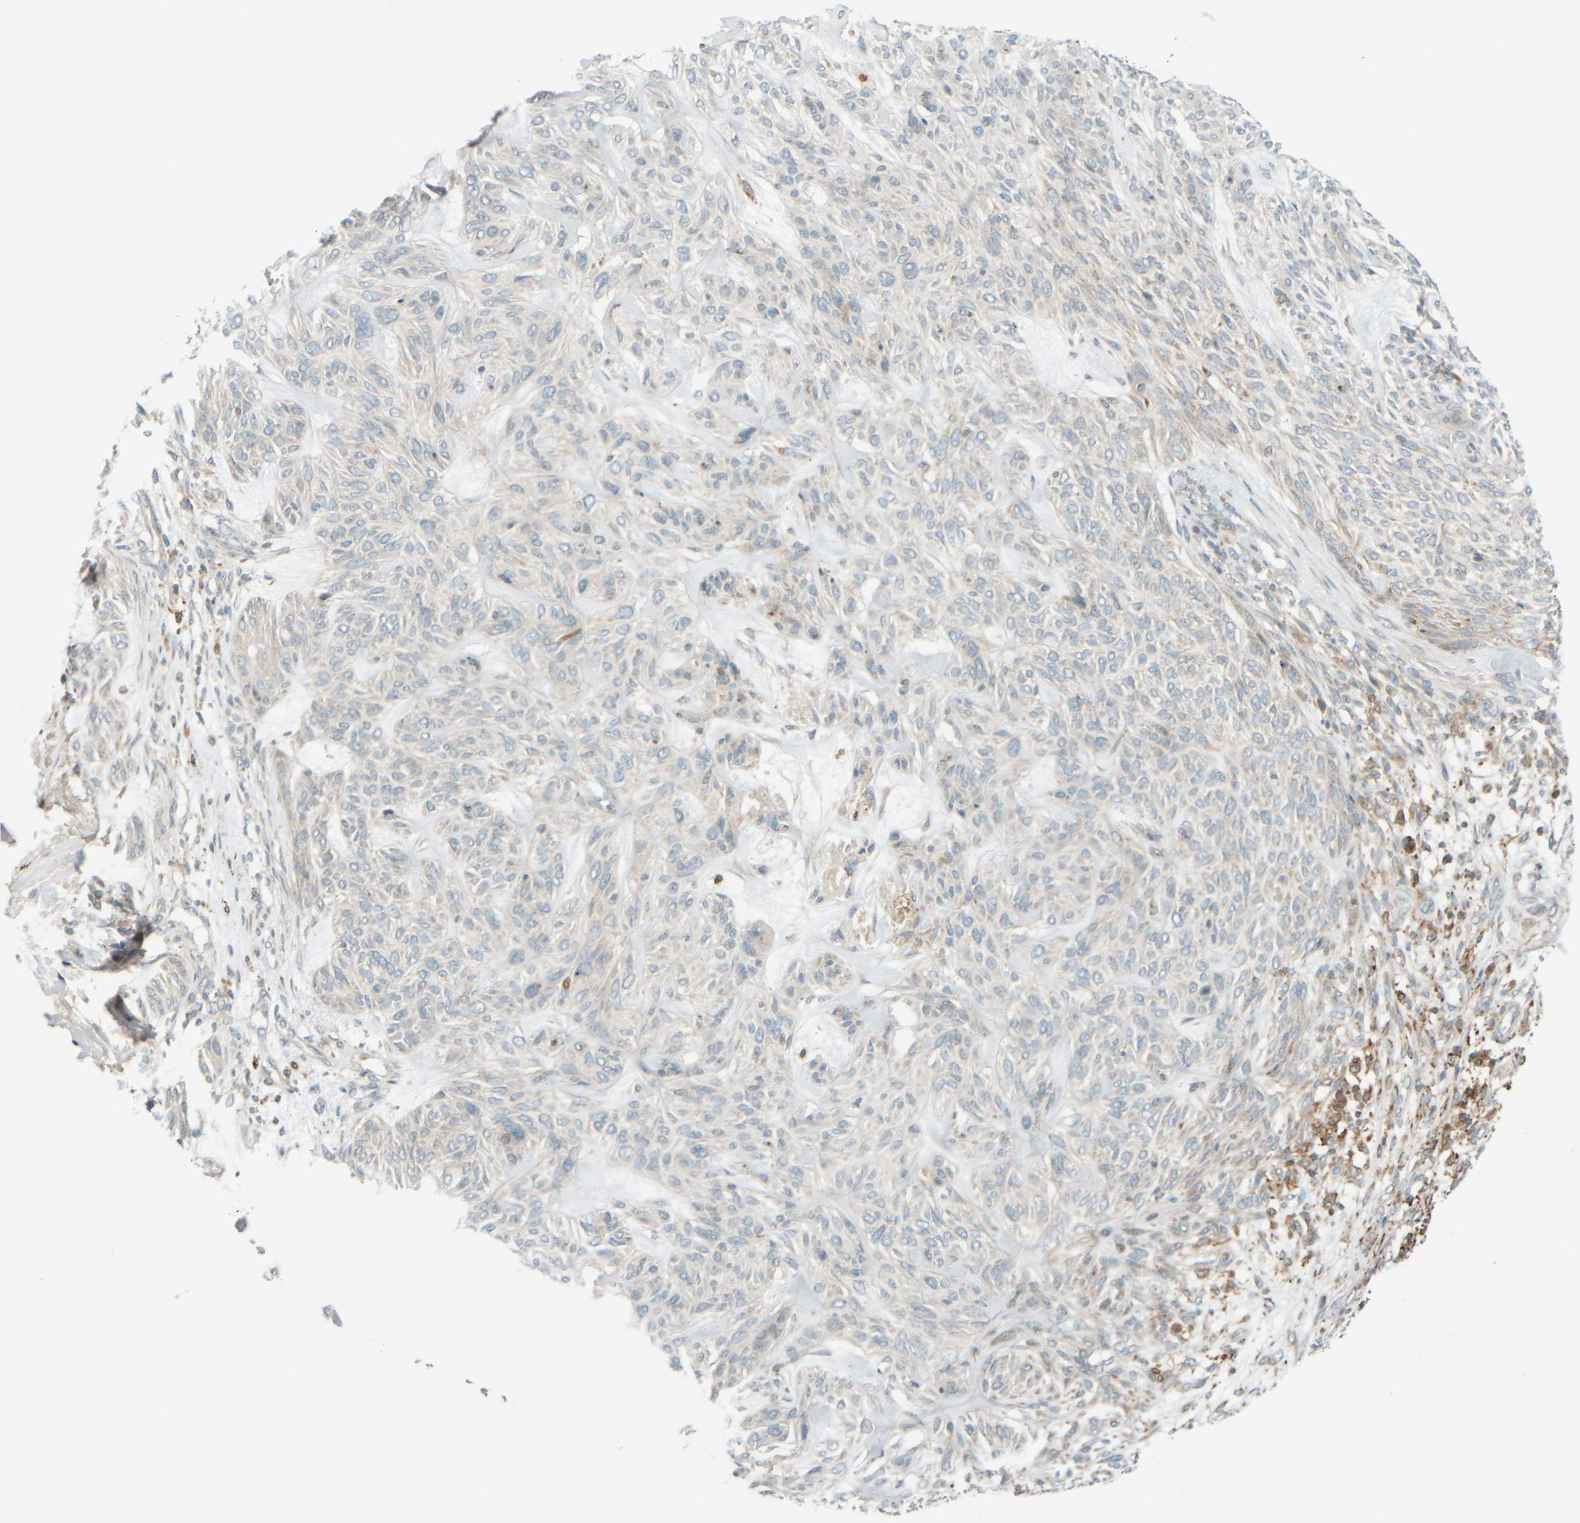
{"staining": {"intensity": "negative", "quantity": "none", "location": "none"}, "tissue": "skin cancer", "cell_type": "Tumor cells", "image_type": "cancer", "snomed": [{"axis": "morphology", "description": "Basal cell carcinoma"}, {"axis": "topography", "description": "Skin"}], "caption": "Tumor cells show no significant expression in basal cell carcinoma (skin). The staining was performed using DAB to visualize the protein expression in brown, while the nuclei were stained in blue with hematoxylin (Magnification: 20x).", "gene": "SPAG5", "patient": {"sex": "male", "age": 55}}